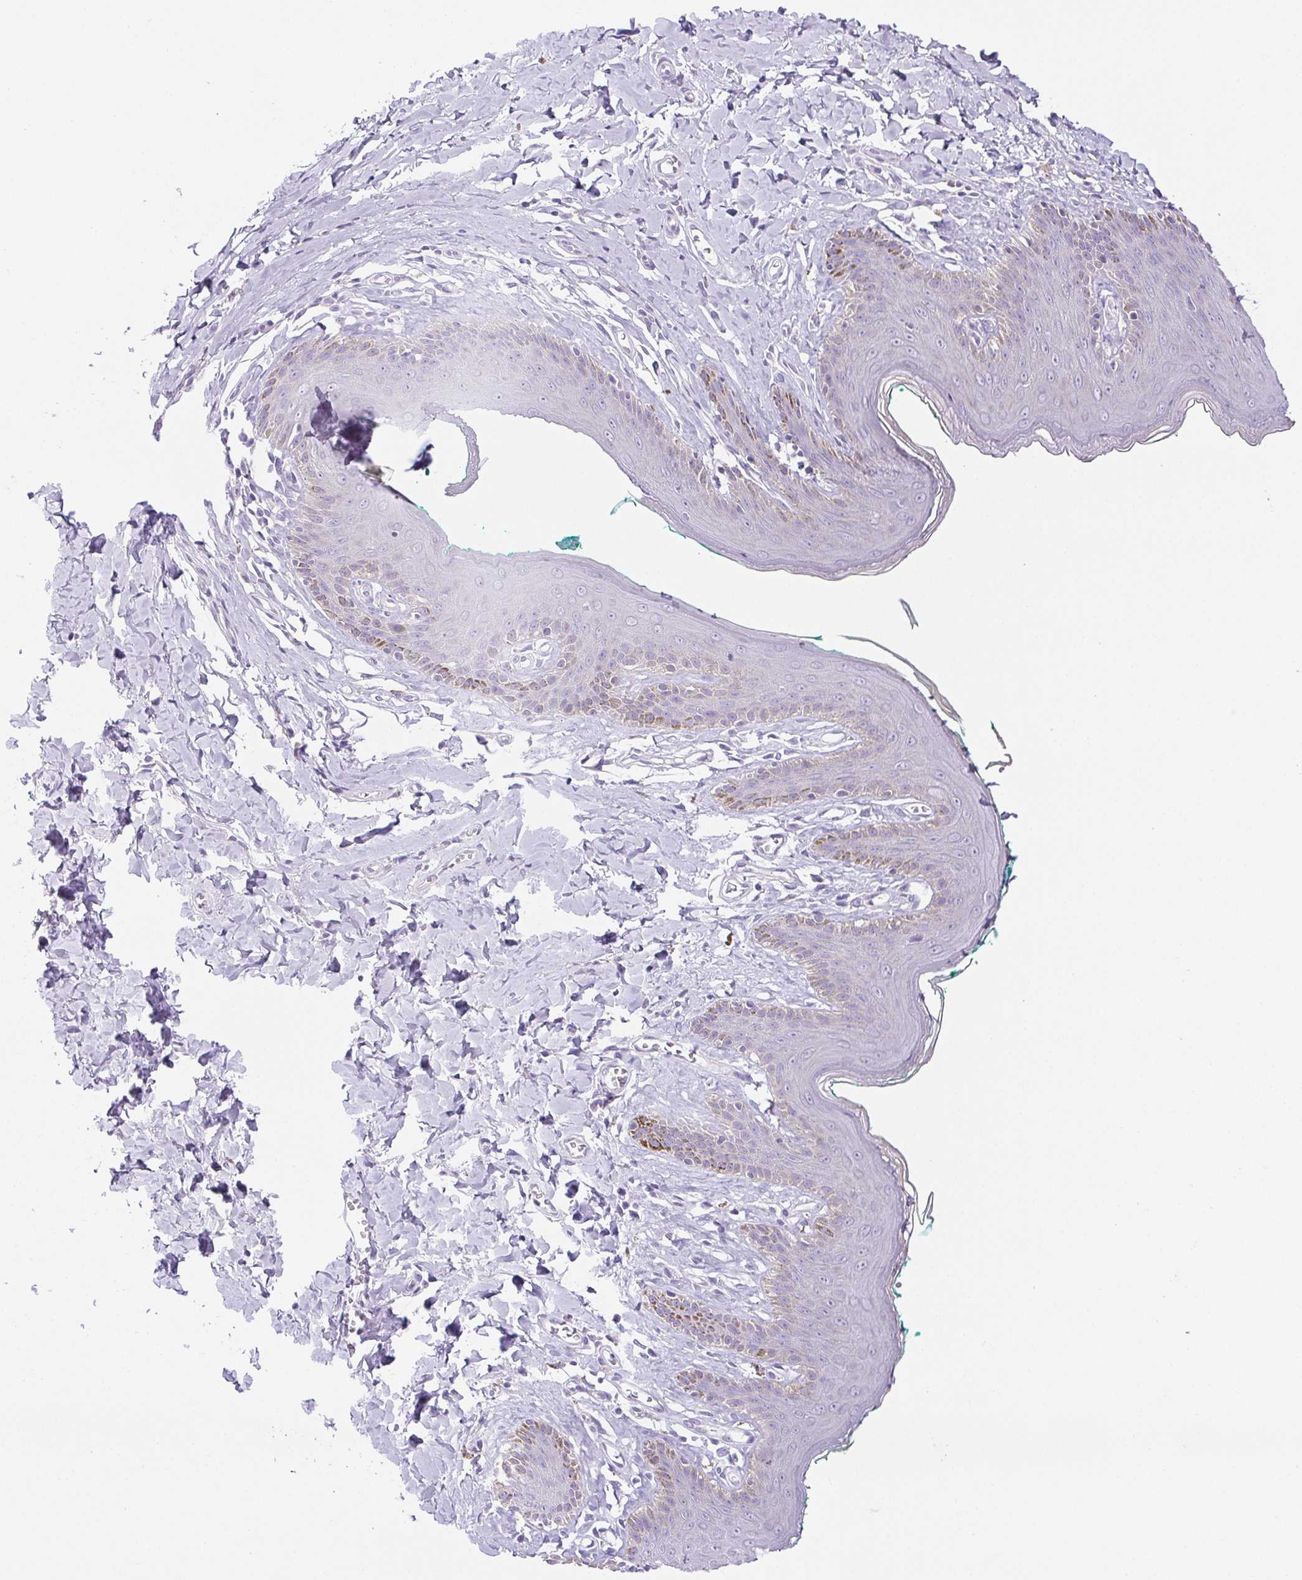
{"staining": {"intensity": "negative", "quantity": "none", "location": "none"}, "tissue": "skin", "cell_type": "Epidermal cells", "image_type": "normal", "snomed": [{"axis": "morphology", "description": "Normal tissue, NOS"}, {"axis": "topography", "description": "Vulva"}, {"axis": "topography", "description": "Peripheral nerve tissue"}], "caption": "Epidermal cells are negative for brown protein staining in benign skin. (Stains: DAB (3,3'-diaminobenzidine) IHC with hematoxylin counter stain, Microscopy: brightfield microscopy at high magnification).", "gene": "PAPPA2", "patient": {"sex": "female", "age": 66}}